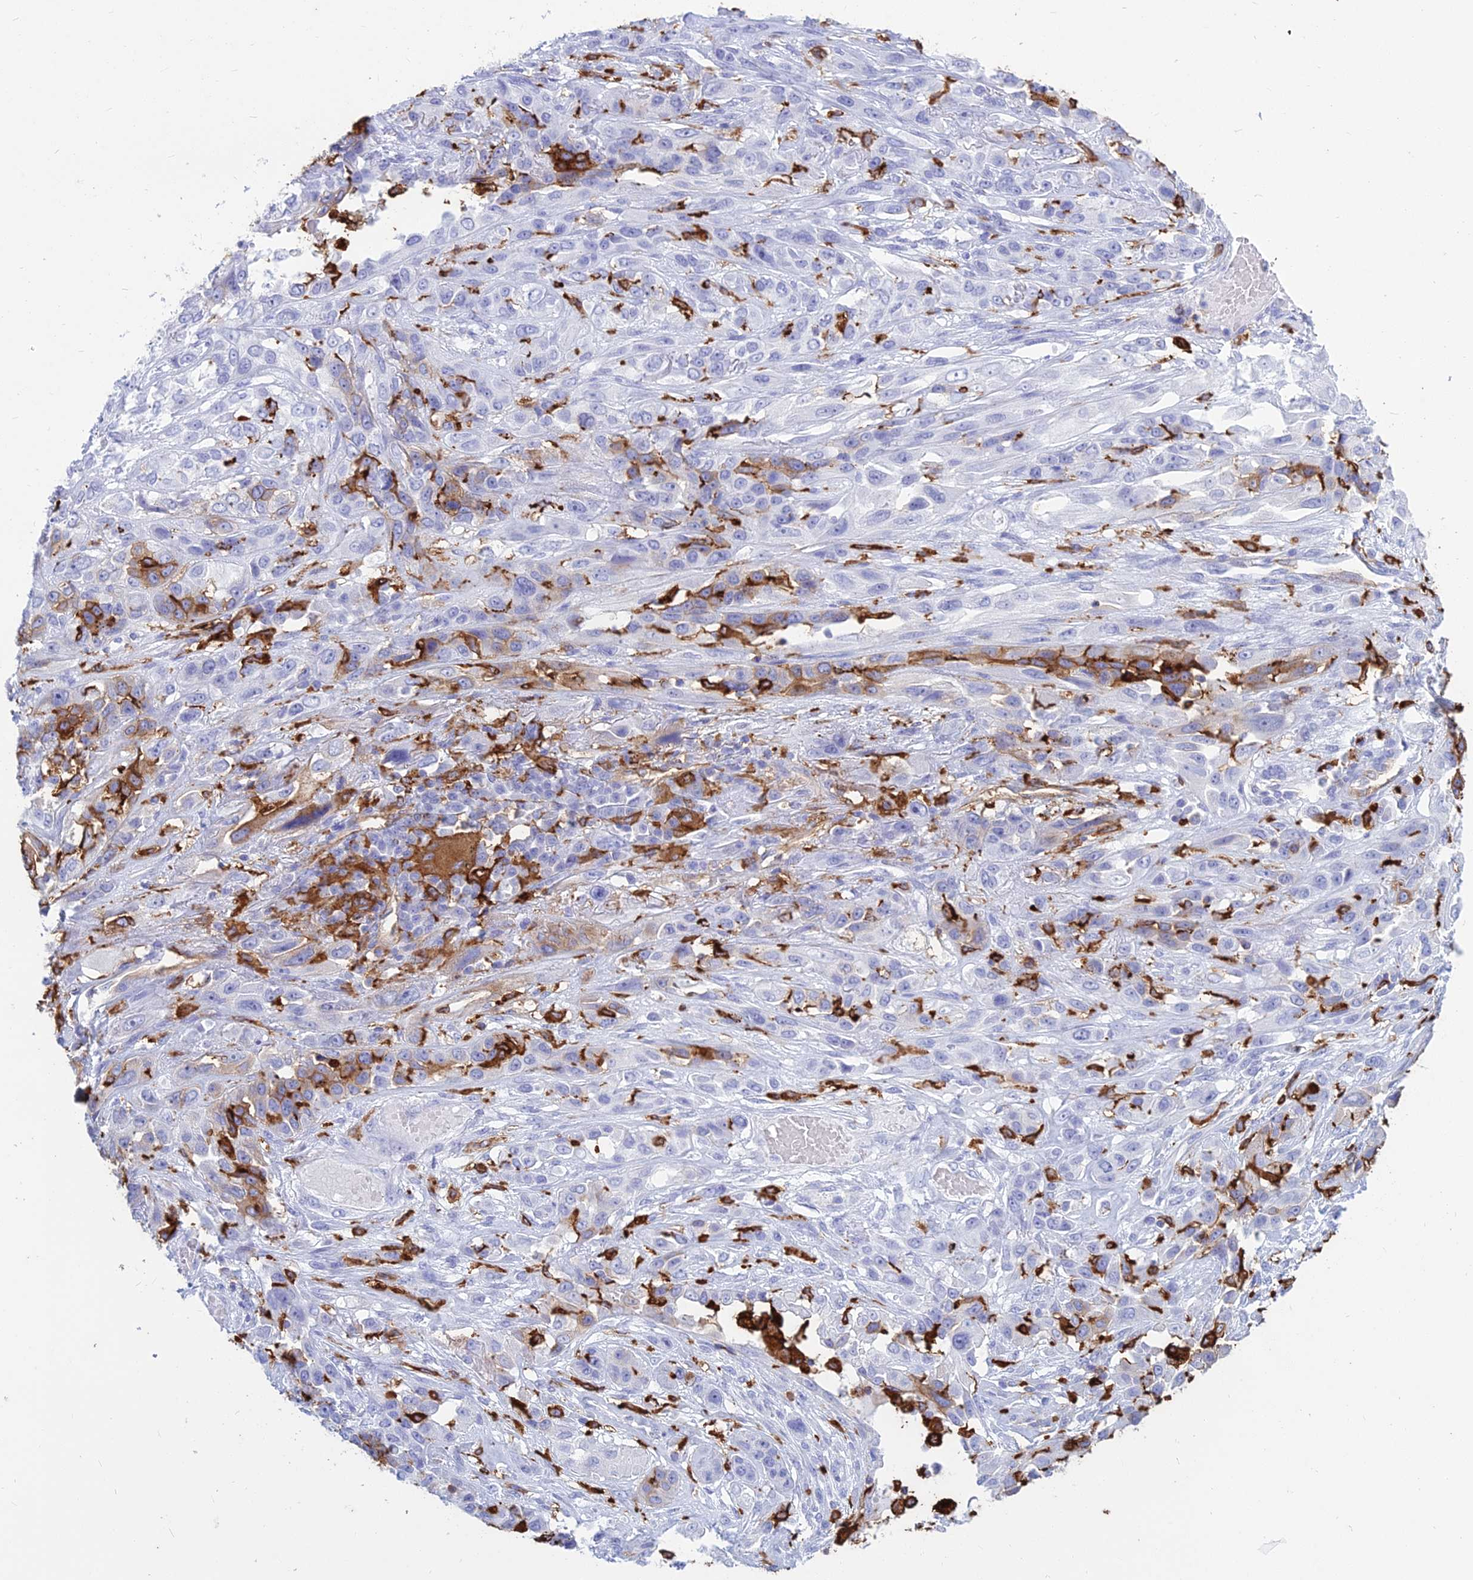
{"staining": {"intensity": "negative", "quantity": "none", "location": "none"}, "tissue": "lung cancer", "cell_type": "Tumor cells", "image_type": "cancer", "snomed": [{"axis": "morphology", "description": "Squamous cell carcinoma, NOS"}, {"axis": "topography", "description": "Lung"}], "caption": "The IHC photomicrograph has no significant expression in tumor cells of lung cancer tissue. The staining was performed using DAB (3,3'-diaminobenzidine) to visualize the protein expression in brown, while the nuclei were stained in blue with hematoxylin (Magnification: 20x).", "gene": "HLA-DRB1", "patient": {"sex": "female", "age": 70}}